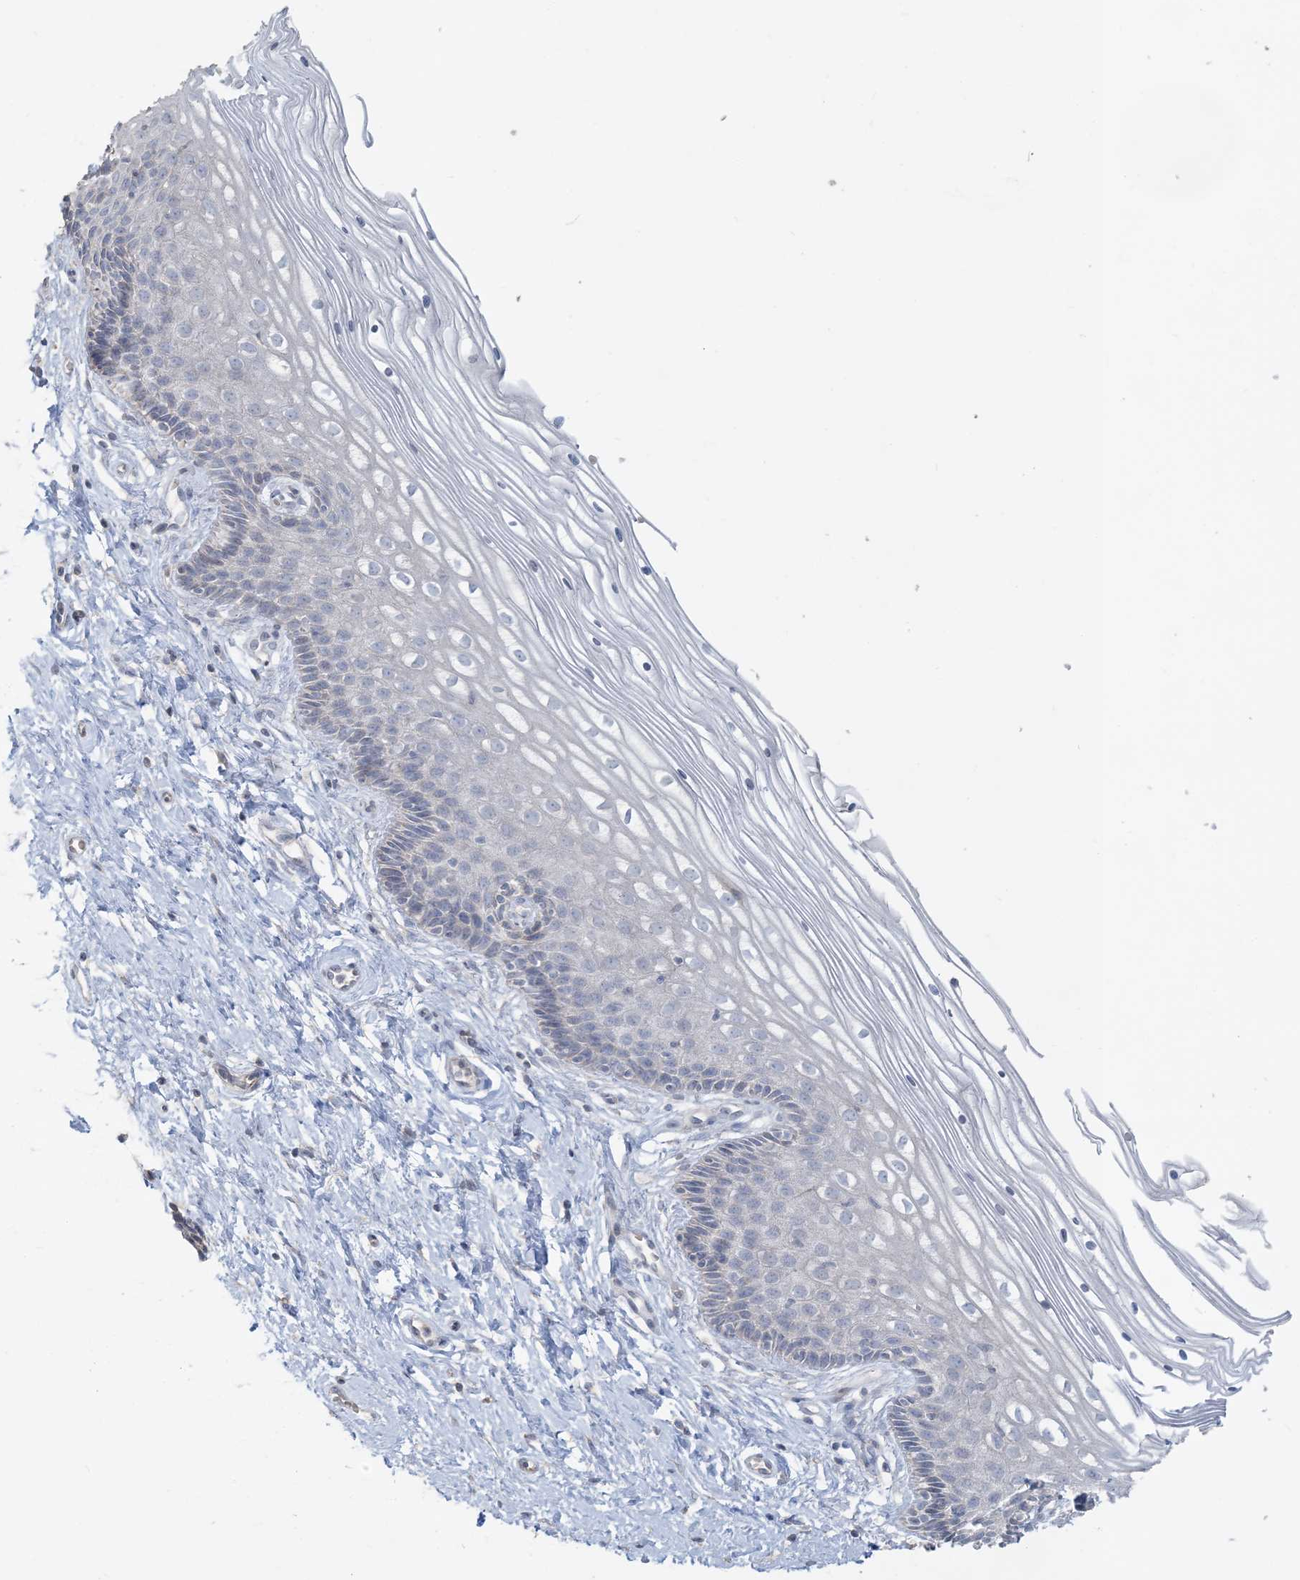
{"staining": {"intensity": "negative", "quantity": "none", "location": "none"}, "tissue": "cervix", "cell_type": "Glandular cells", "image_type": "normal", "snomed": [{"axis": "morphology", "description": "Normal tissue, NOS"}, {"axis": "topography", "description": "Cervix"}], "caption": "Human cervix stained for a protein using immunohistochemistry reveals no expression in glandular cells.", "gene": "NPHS2", "patient": {"sex": "female", "age": 33}}